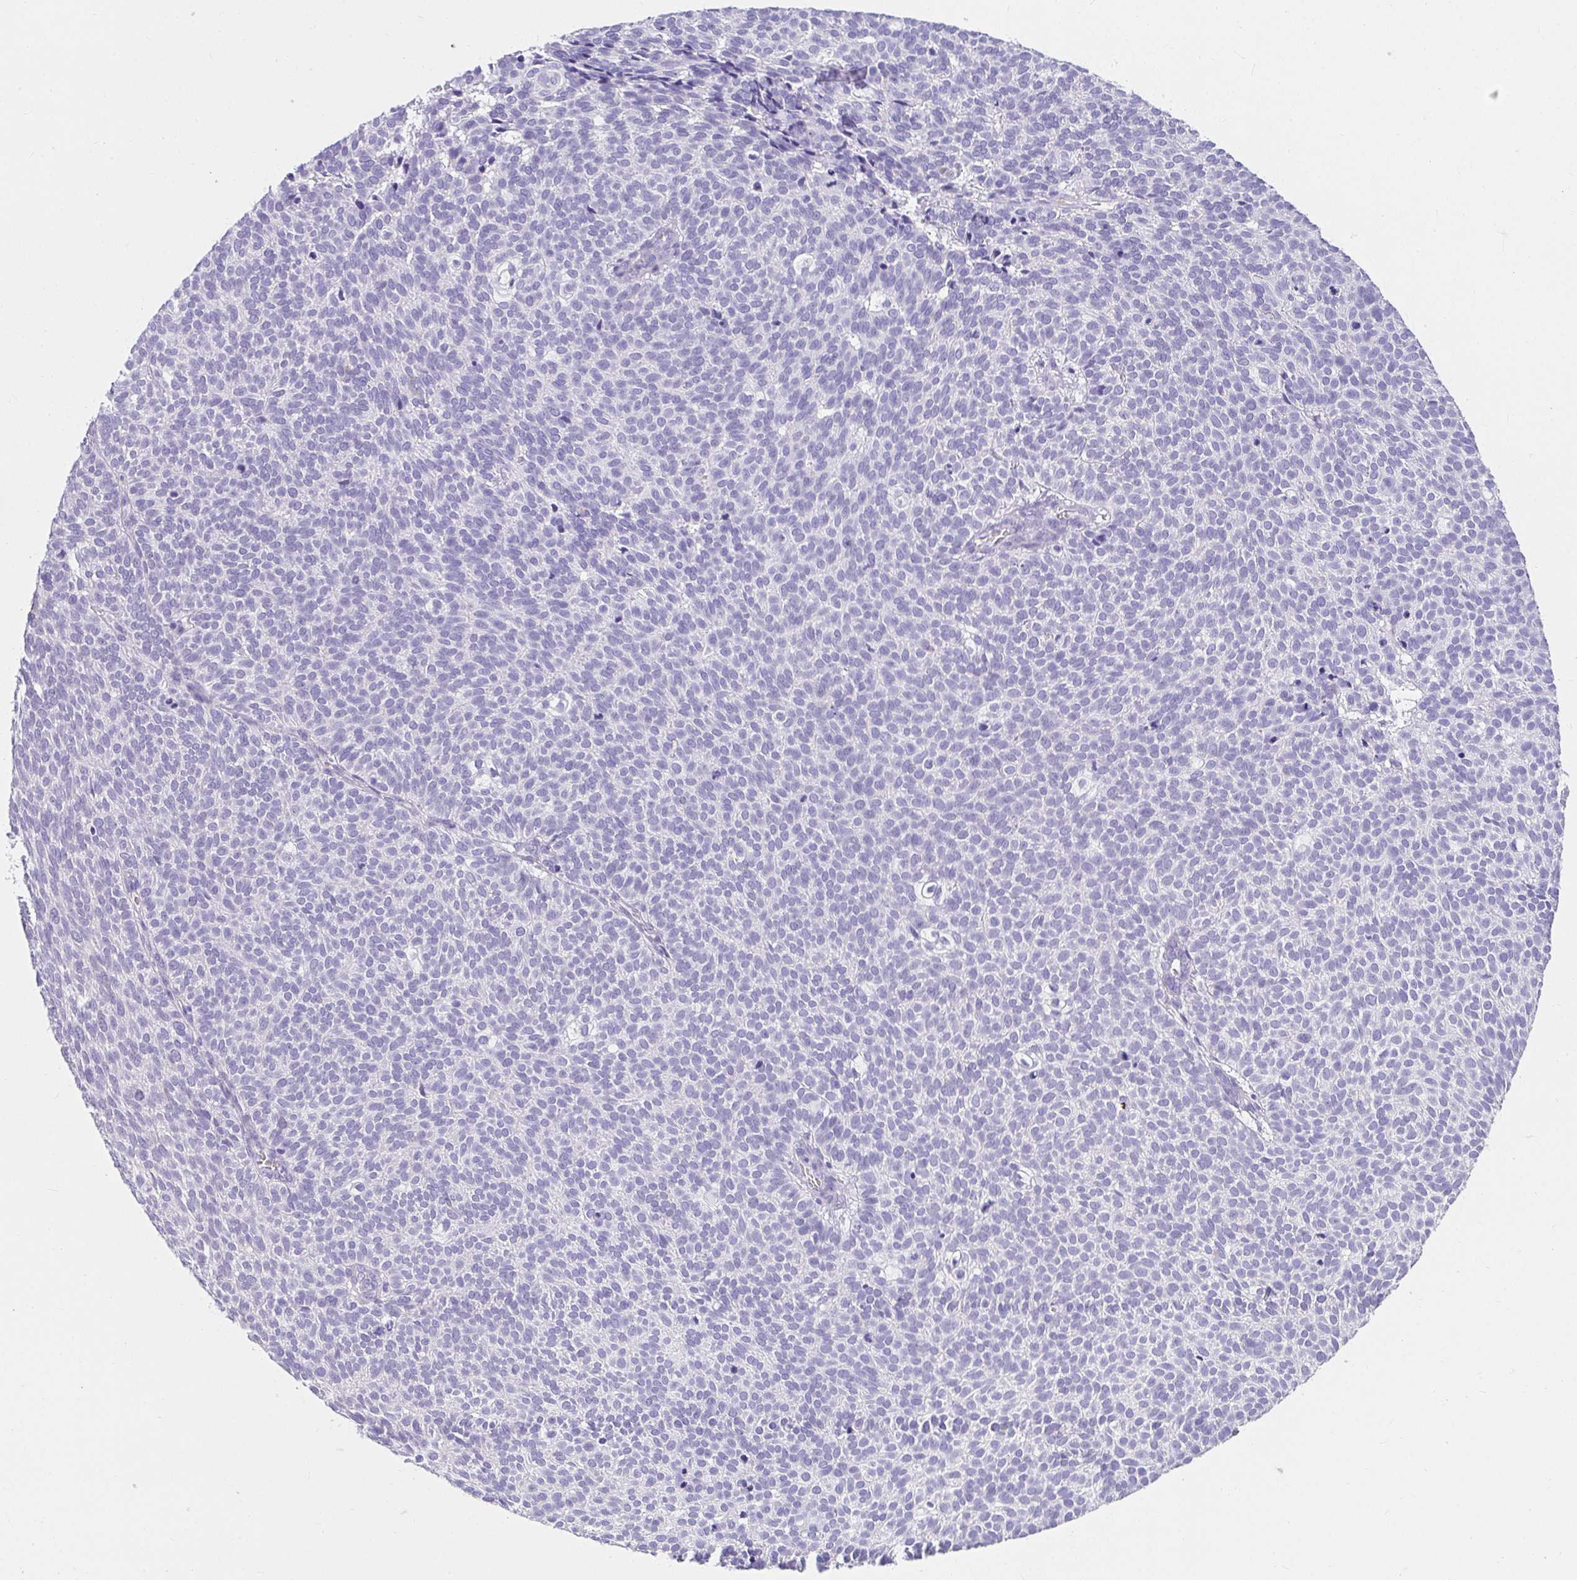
{"staining": {"intensity": "negative", "quantity": "none", "location": "none"}, "tissue": "skin cancer", "cell_type": "Tumor cells", "image_type": "cancer", "snomed": [{"axis": "morphology", "description": "Basal cell carcinoma"}, {"axis": "topography", "description": "Skin"}], "caption": "A micrograph of human basal cell carcinoma (skin) is negative for staining in tumor cells.", "gene": "VGLL1", "patient": {"sex": "male", "age": 63}}